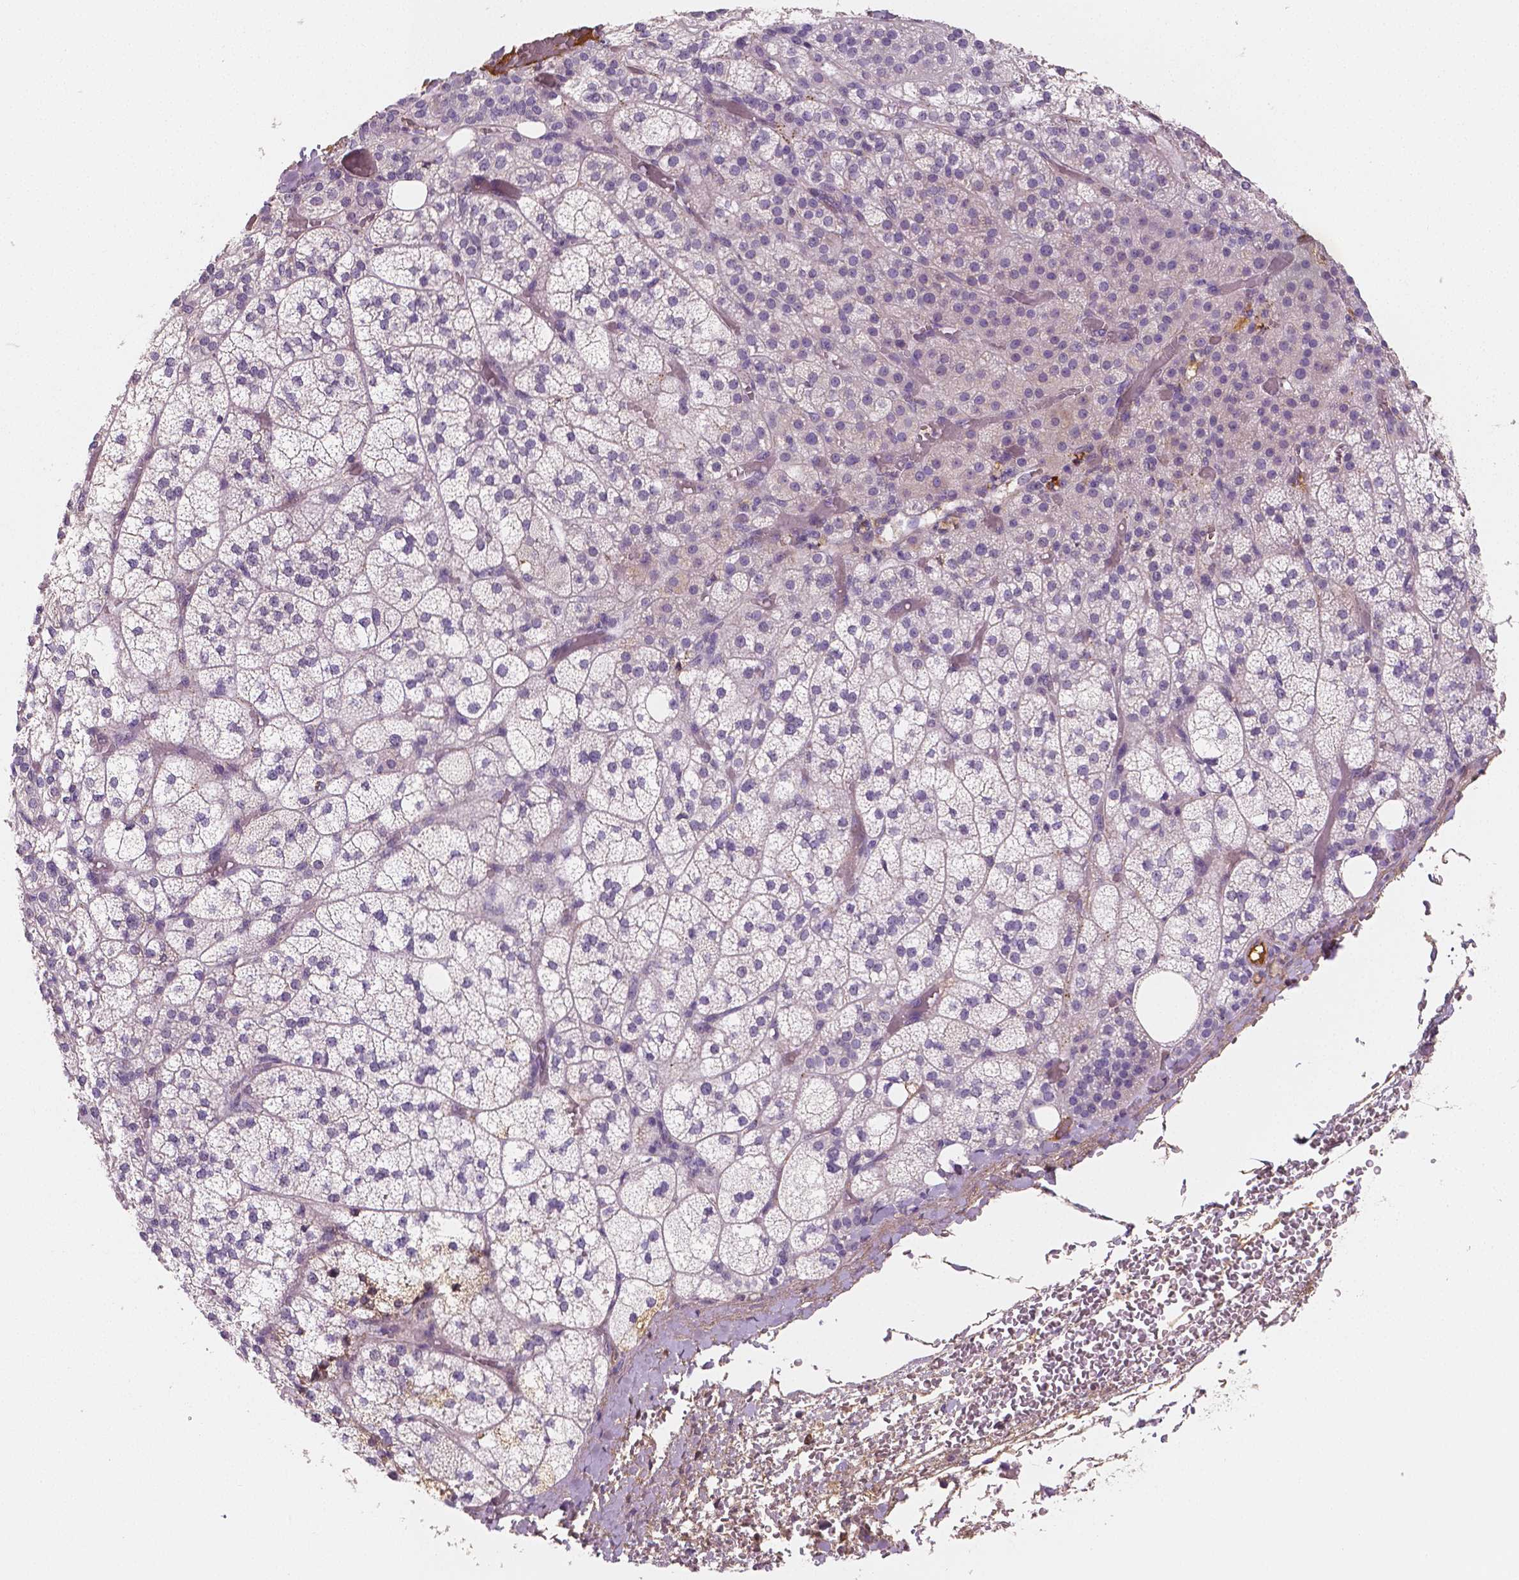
{"staining": {"intensity": "moderate", "quantity": "<25%", "location": "cytoplasmic/membranous"}, "tissue": "adrenal gland", "cell_type": "Glandular cells", "image_type": "normal", "snomed": [{"axis": "morphology", "description": "Normal tissue, NOS"}, {"axis": "topography", "description": "Adrenal gland"}], "caption": "Immunohistochemical staining of benign adrenal gland exhibits low levels of moderate cytoplasmic/membranous positivity in approximately <25% of glandular cells. (DAB = brown stain, brightfield microscopy at high magnification).", "gene": "APOA4", "patient": {"sex": "female", "age": 60}}